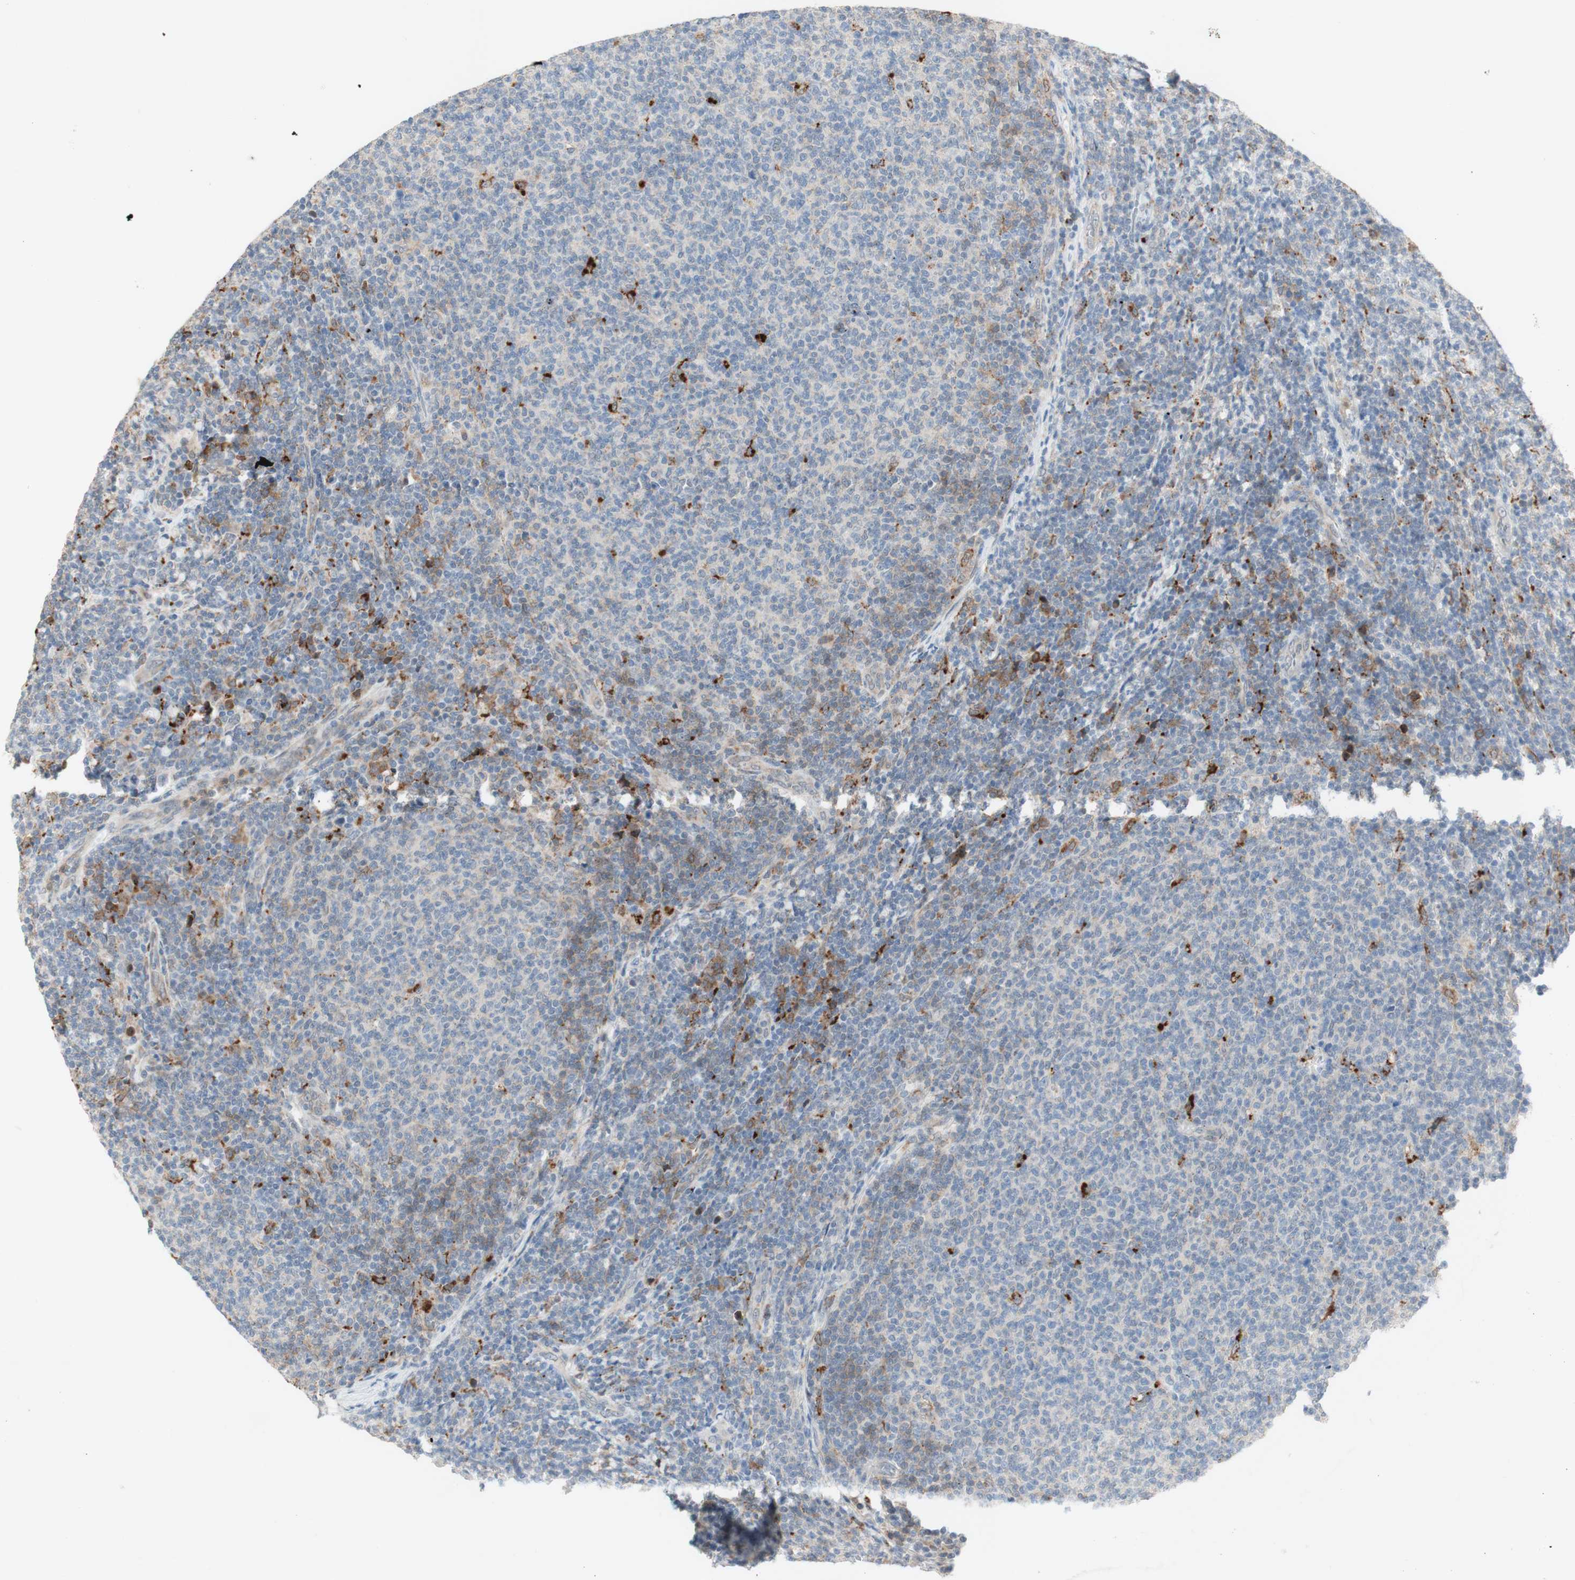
{"staining": {"intensity": "weak", "quantity": "<25%", "location": "cytoplasmic/membranous"}, "tissue": "lymphoma", "cell_type": "Tumor cells", "image_type": "cancer", "snomed": [{"axis": "morphology", "description": "Malignant lymphoma, non-Hodgkin's type, Low grade"}, {"axis": "topography", "description": "Lymph node"}], "caption": "Immunohistochemistry (IHC) image of neoplastic tissue: human low-grade malignant lymphoma, non-Hodgkin's type stained with DAB (3,3'-diaminobenzidine) exhibits no significant protein expression in tumor cells.", "gene": "GAPT", "patient": {"sex": "male", "age": 66}}